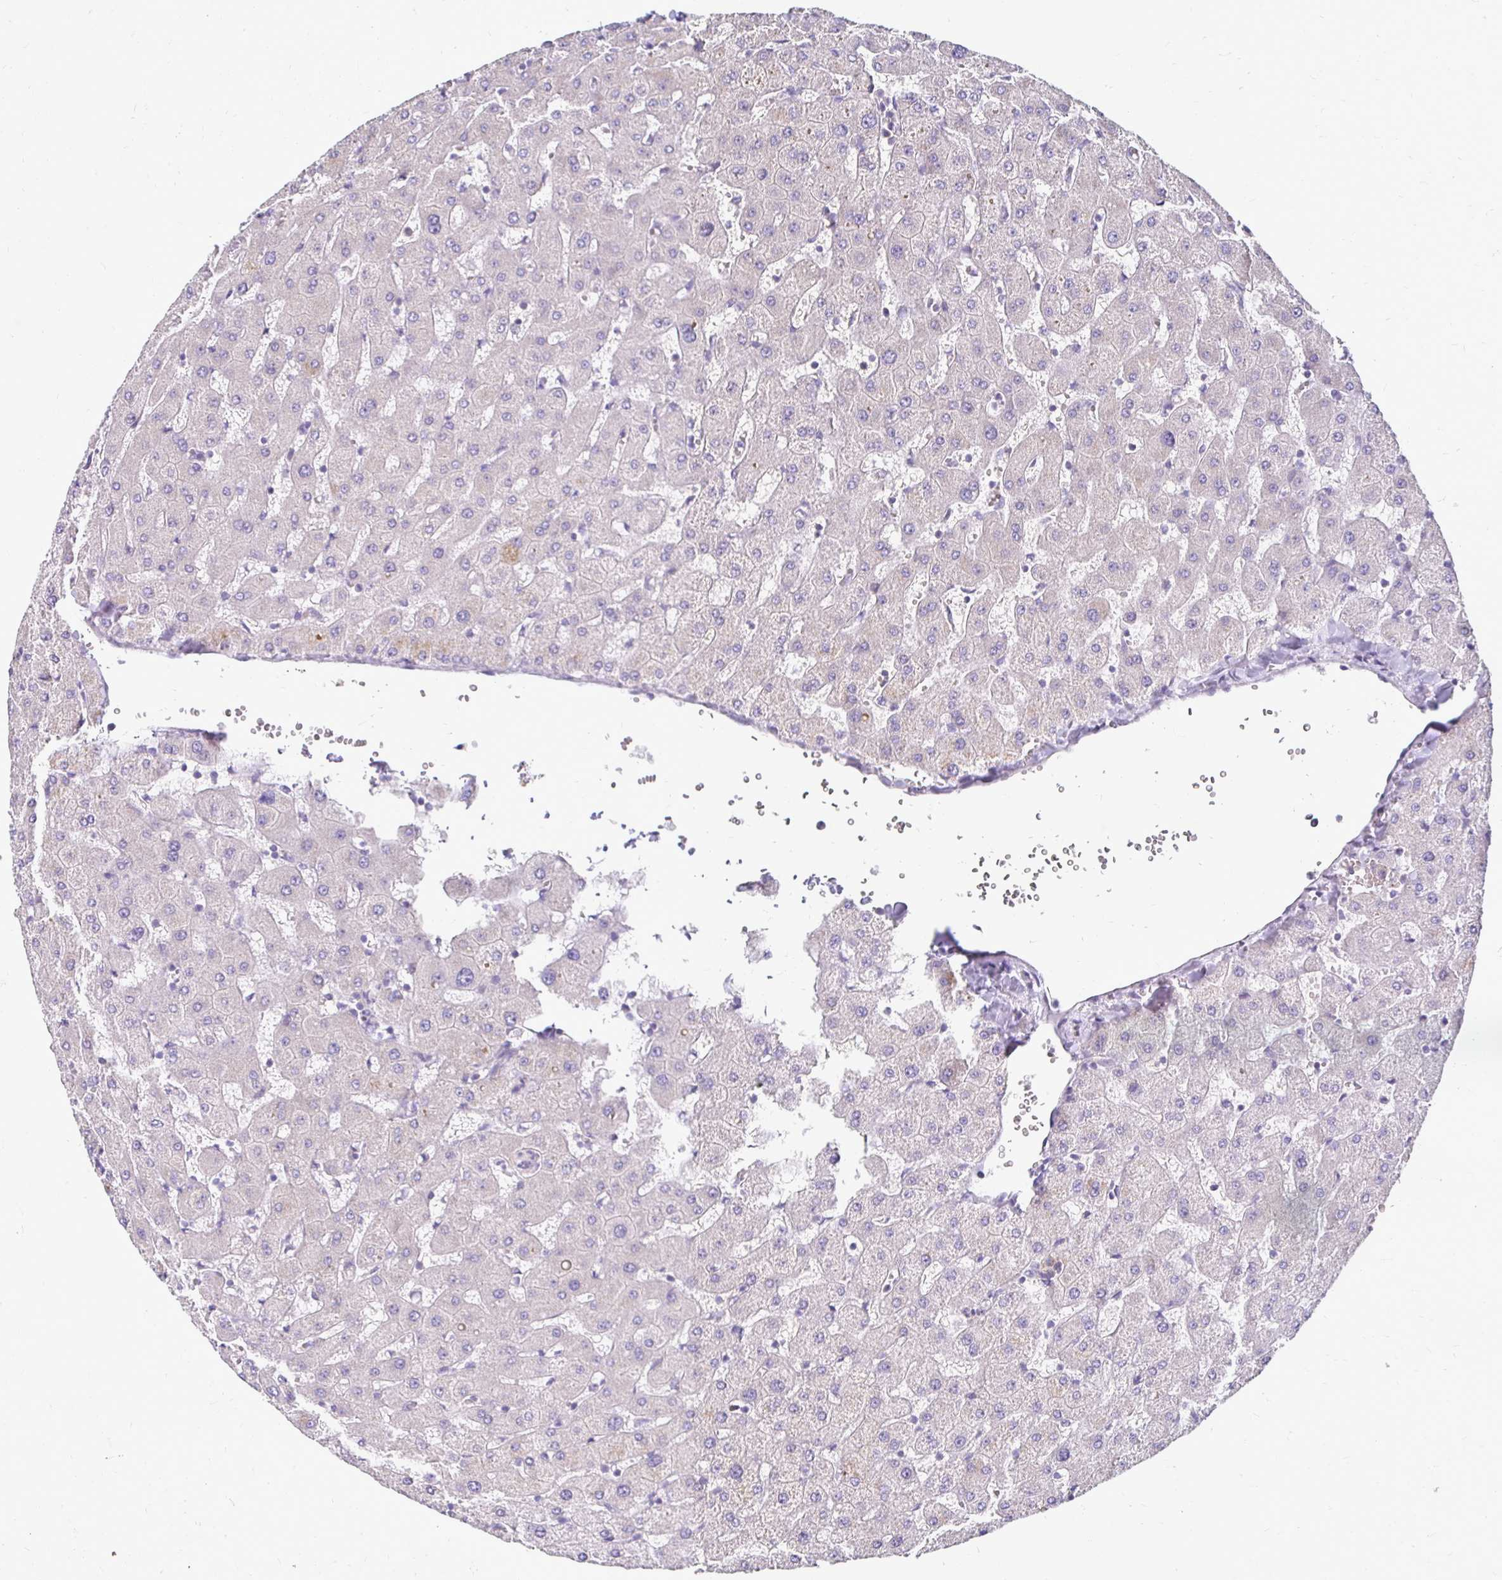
{"staining": {"intensity": "weak", "quantity": ">75%", "location": "cytoplasmic/membranous"}, "tissue": "liver", "cell_type": "Cholangiocytes", "image_type": "normal", "snomed": [{"axis": "morphology", "description": "Normal tissue, NOS"}, {"axis": "topography", "description": "Liver"}], "caption": "The image exhibits immunohistochemical staining of benign liver. There is weak cytoplasmic/membranous expression is seen in approximately >75% of cholangiocytes.", "gene": "AKAP6", "patient": {"sex": "female", "age": 63}}